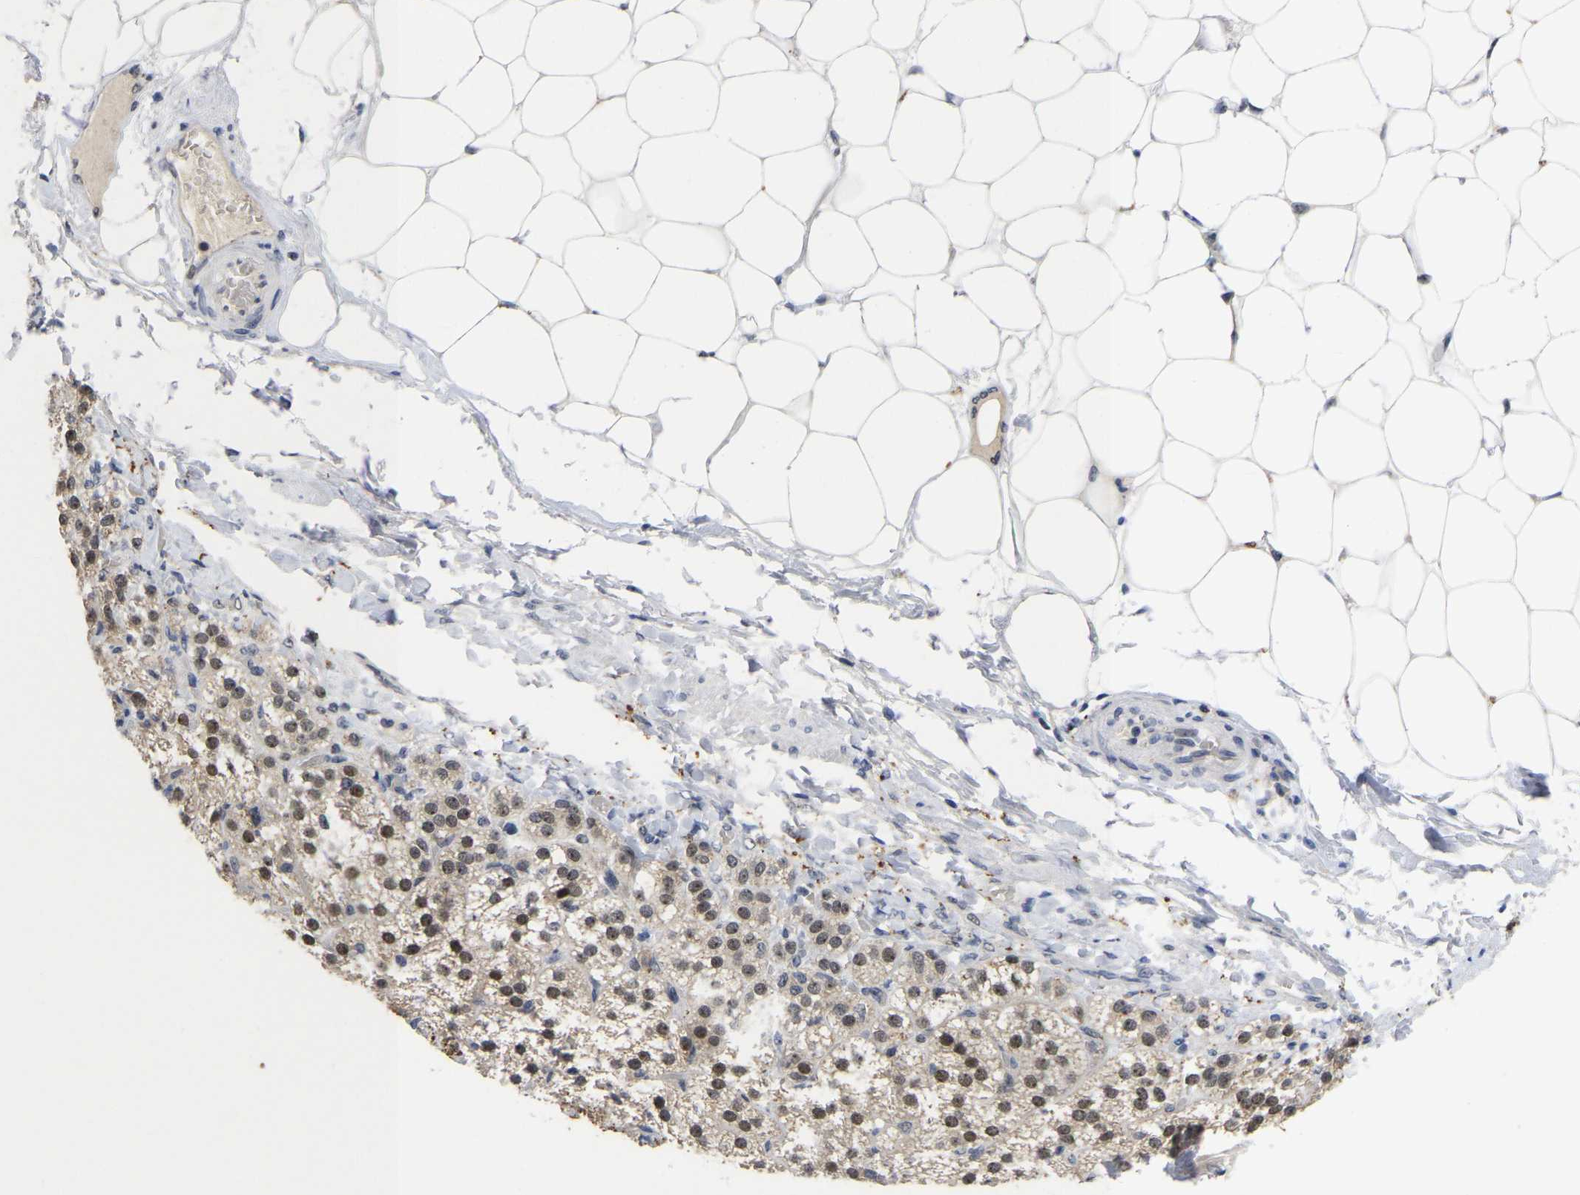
{"staining": {"intensity": "moderate", "quantity": ">75%", "location": "cytoplasmic/membranous,nuclear"}, "tissue": "adrenal gland", "cell_type": "Glandular cells", "image_type": "normal", "snomed": [{"axis": "morphology", "description": "Normal tissue, NOS"}, {"axis": "topography", "description": "Adrenal gland"}], "caption": "High-magnification brightfield microscopy of normal adrenal gland stained with DAB (3,3'-diaminobenzidine) (brown) and counterstained with hematoxylin (blue). glandular cells exhibit moderate cytoplasmic/membranous,nuclear staining is identified in approximately>75% of cells. (IHC, brightfield microscopy, high magnification).", "gene": "NLE1", "patient": {"sex": "female", "age": 44}}